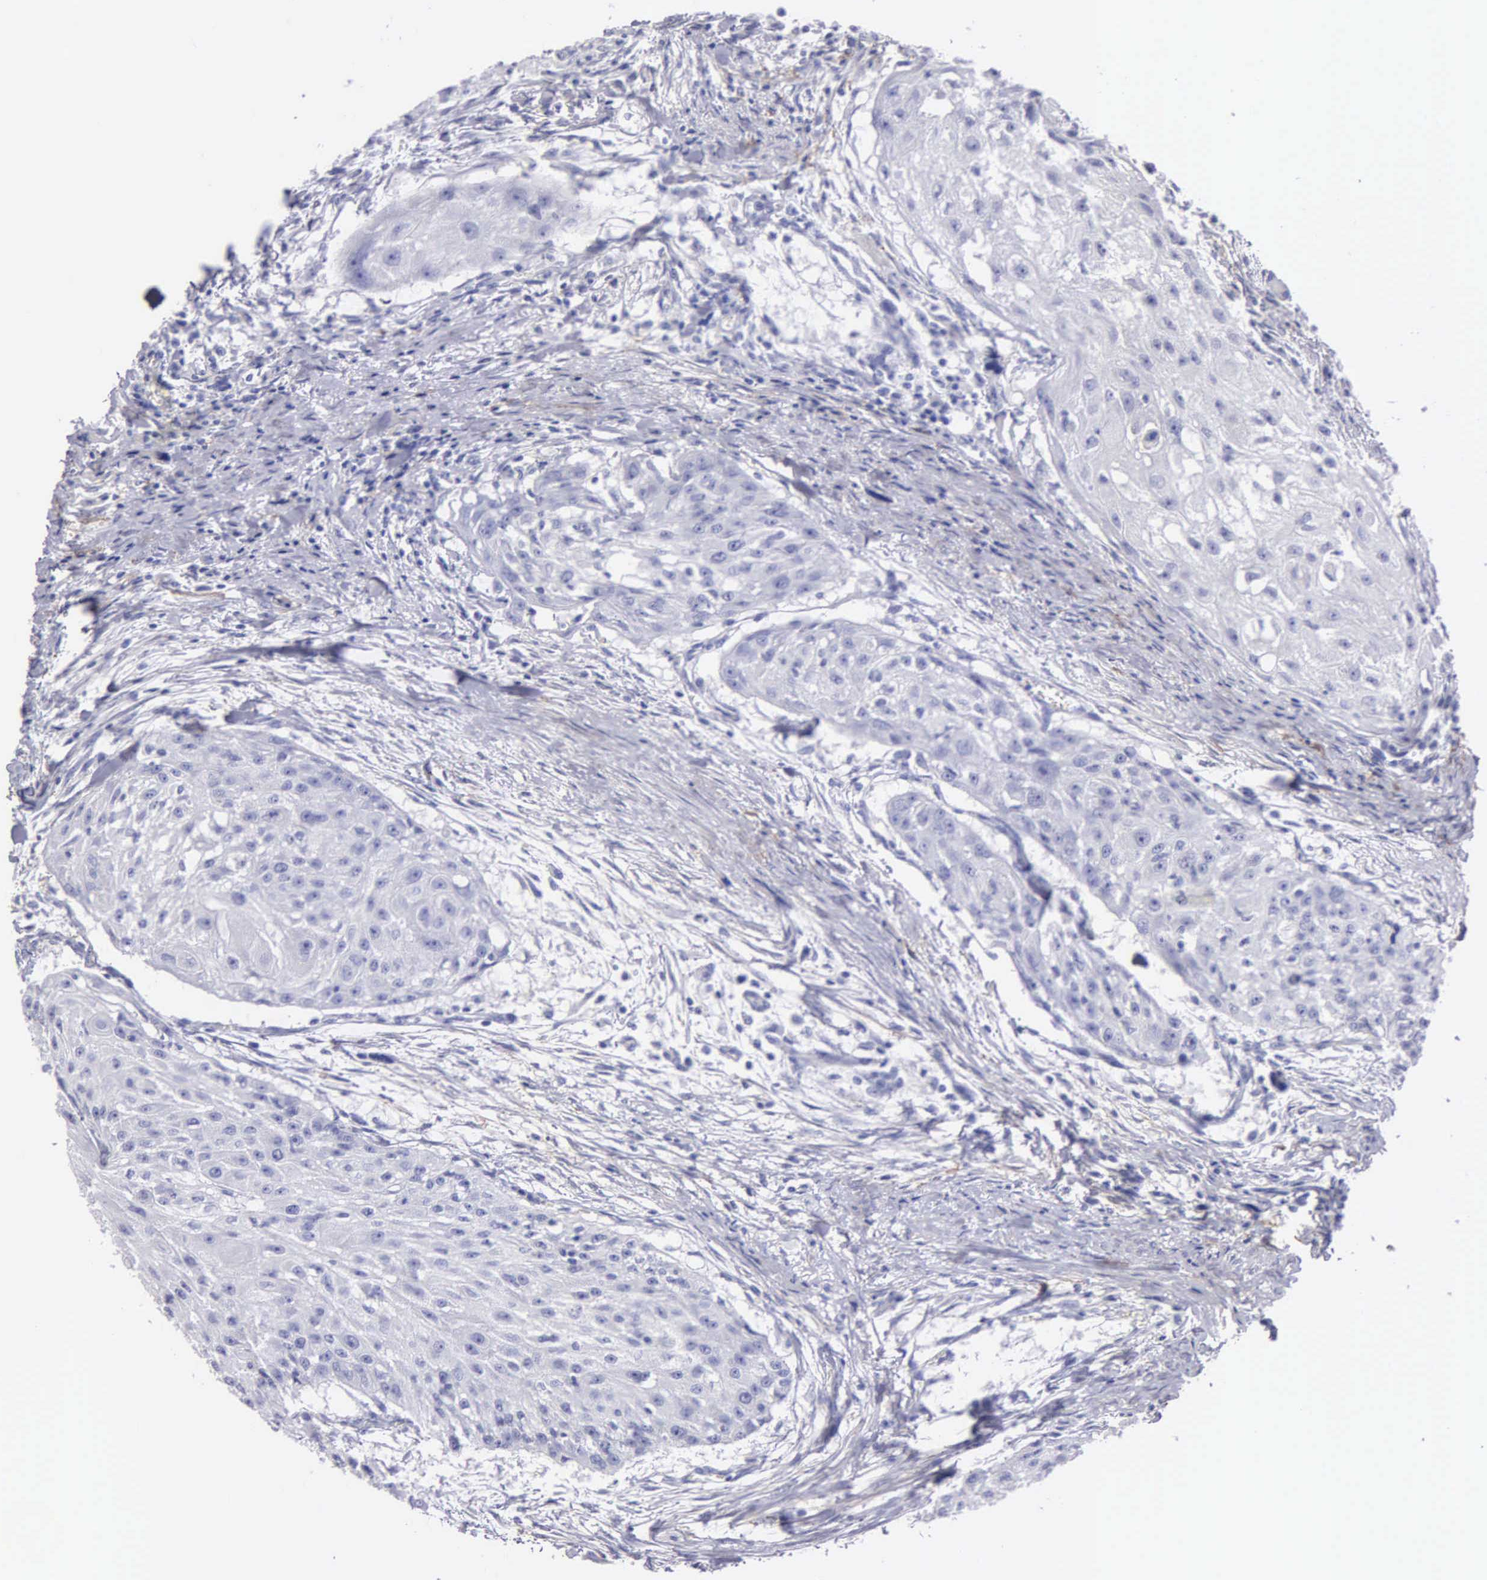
{"staining": {"intensity": "negative", "quantity": "none", "location": "none"}, "tissue": "head and neck cancer", "cell_type": "Tumor cells", "image_type": "cancer", "snomed": [{"axis": "morphology", "description": "Squamous cell carcinoma, NOS"}, {"axis": "topography", "description": "Head-Neck"}], "caption": "Protein analysis of head and neck cancer (squamous cell carcinoma) displays no significant expression in tumor cells. (Brightfield microscopy of DAB immunohistochemistry (IHC) at high magnification).", "gene": "FBLN5", "patient": {"sex": "male", "age": 64}}